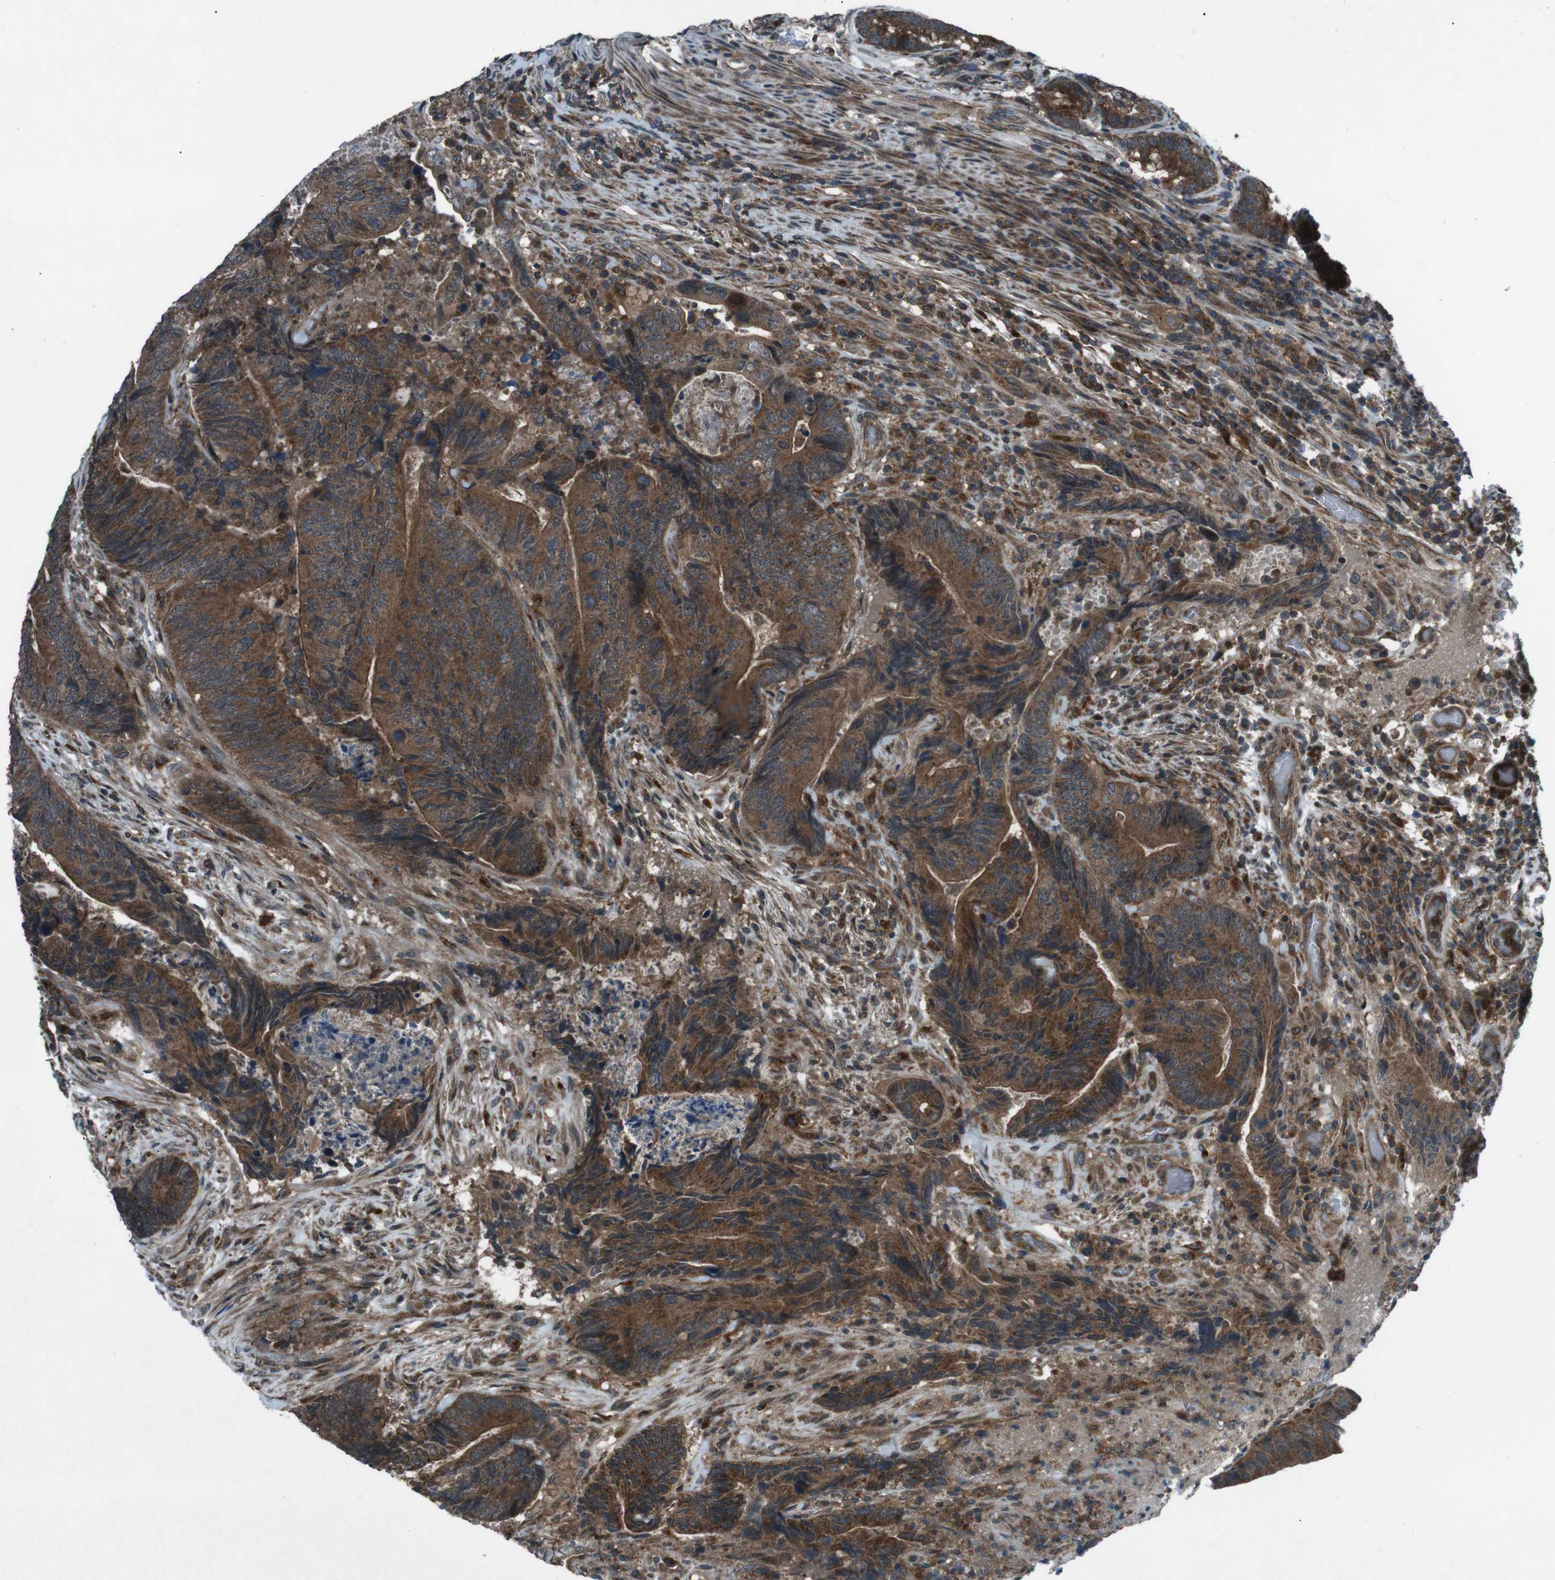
{"staining": {"intensity": "strong", "quantity": ">75%", "location": "cytoplasmic/membranous"}, "tissue": "colorectal cancer", "cell_type": "Tumor cells", "image_type": "cancer", "snomed": [{"axis": "morphology", "description": "Normal tissue, NOS"}, {"axis": "morphology", "description": "Adenocarcinoma, NOS"}, {"axis": "topography", "description": "Colon"}], "caption": "Tumor cells reveal strong cytoplasmic/membranous staining in about >75% of cells in colorectal adenocarcinoma.", "gene": "SLC27A4", "patient": {"sex": "male", "age": 56}}